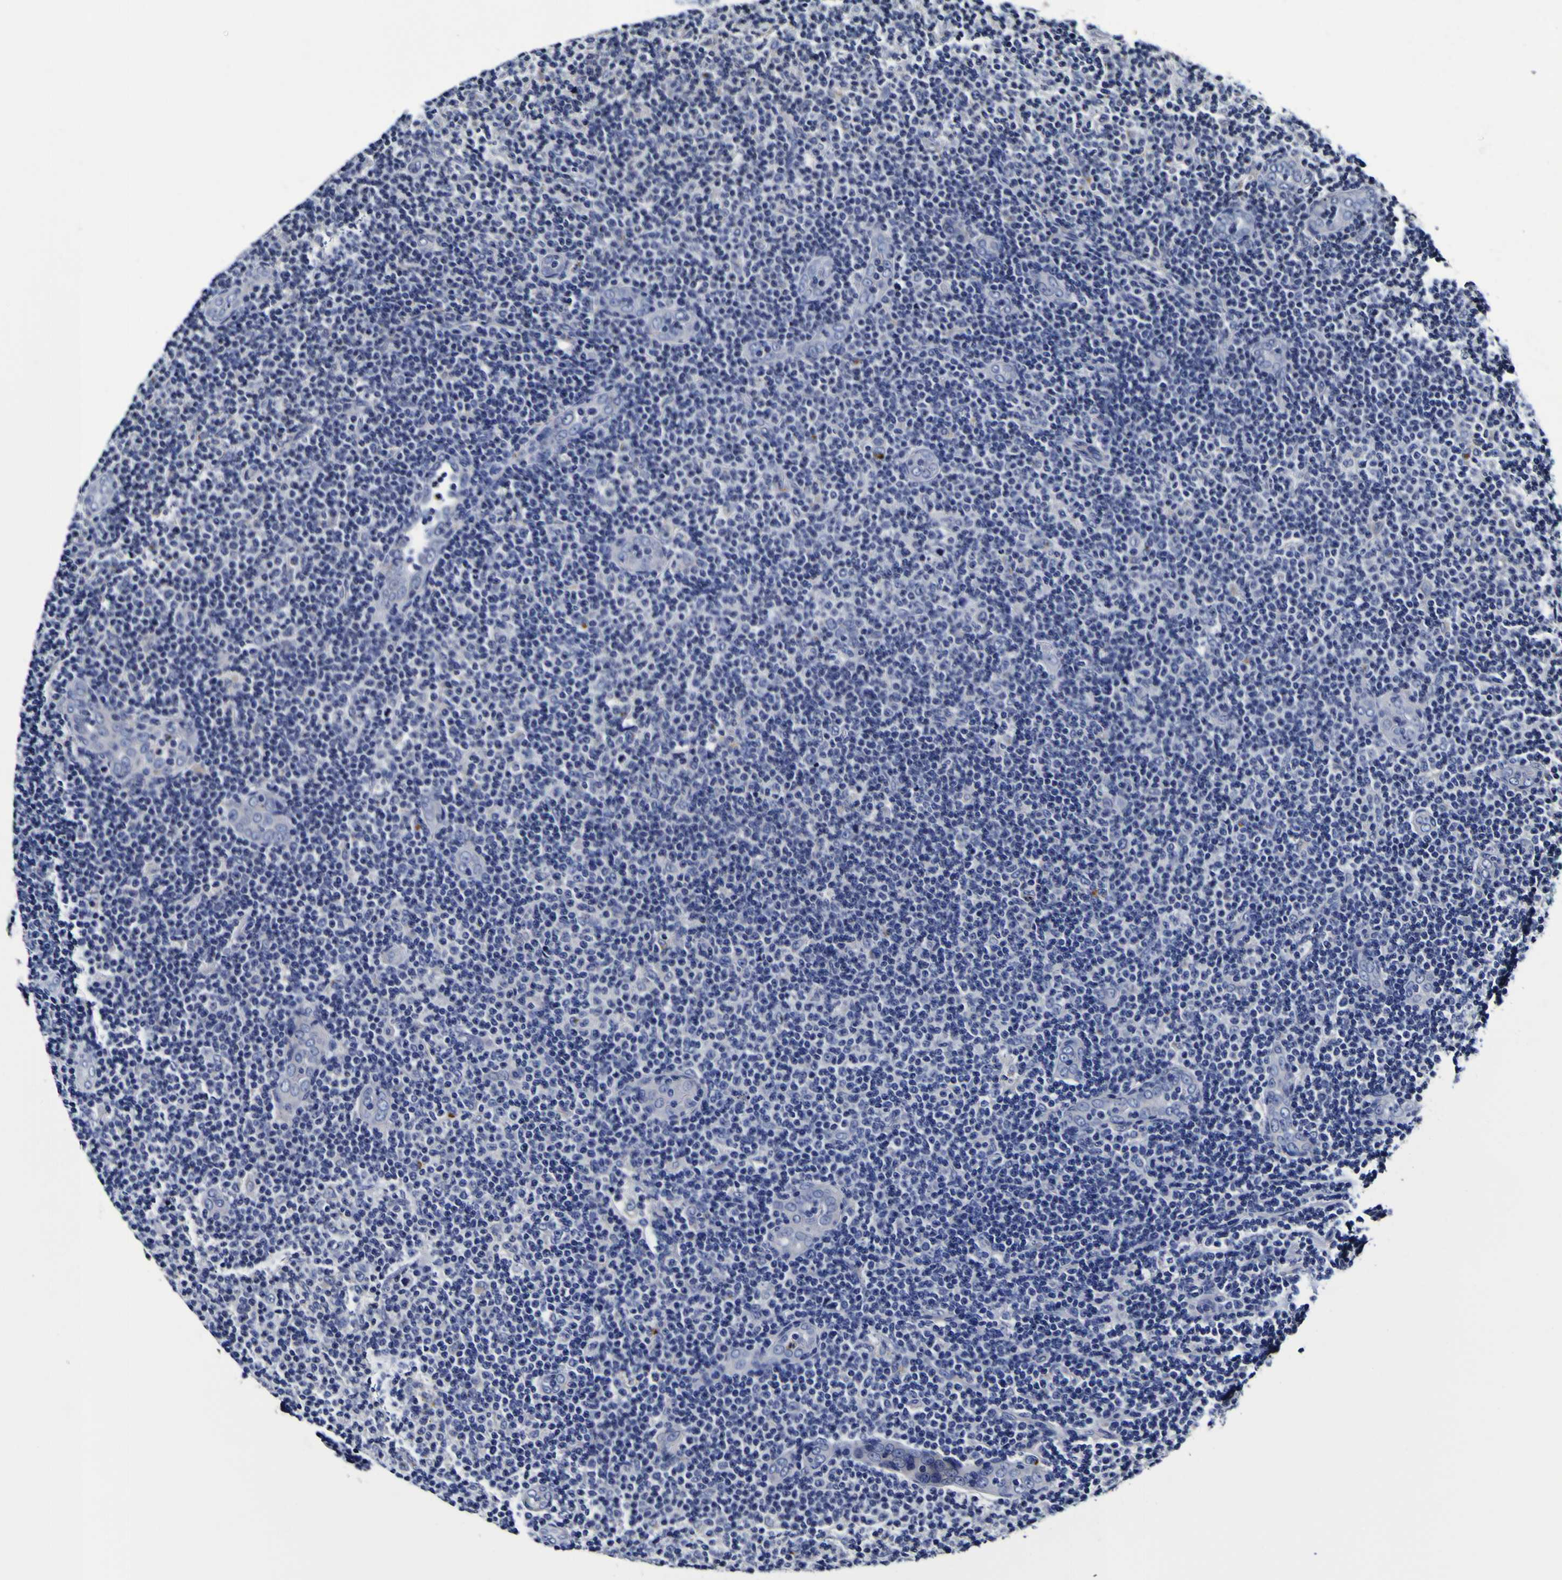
{"staining": {"intensity": "negative", "quantity": "none", "location": "none"}, "tissue": "lymphoma", "cell_type": "Tumor cells", "image_type": "cancer", "snomed": [{"axis": "morphology", "description": "Malignant lymphoma, non-Hodgkin's type, Low grade"}, {"axis": "topography", "description": "Lymph node"}], "caption": "There is no significant staining in tumor cells of low-grade malignant lymphoma, non-Hodgkin's type.", "gene": "PANK4", "patient": {"sex": "male", "age": 83}}